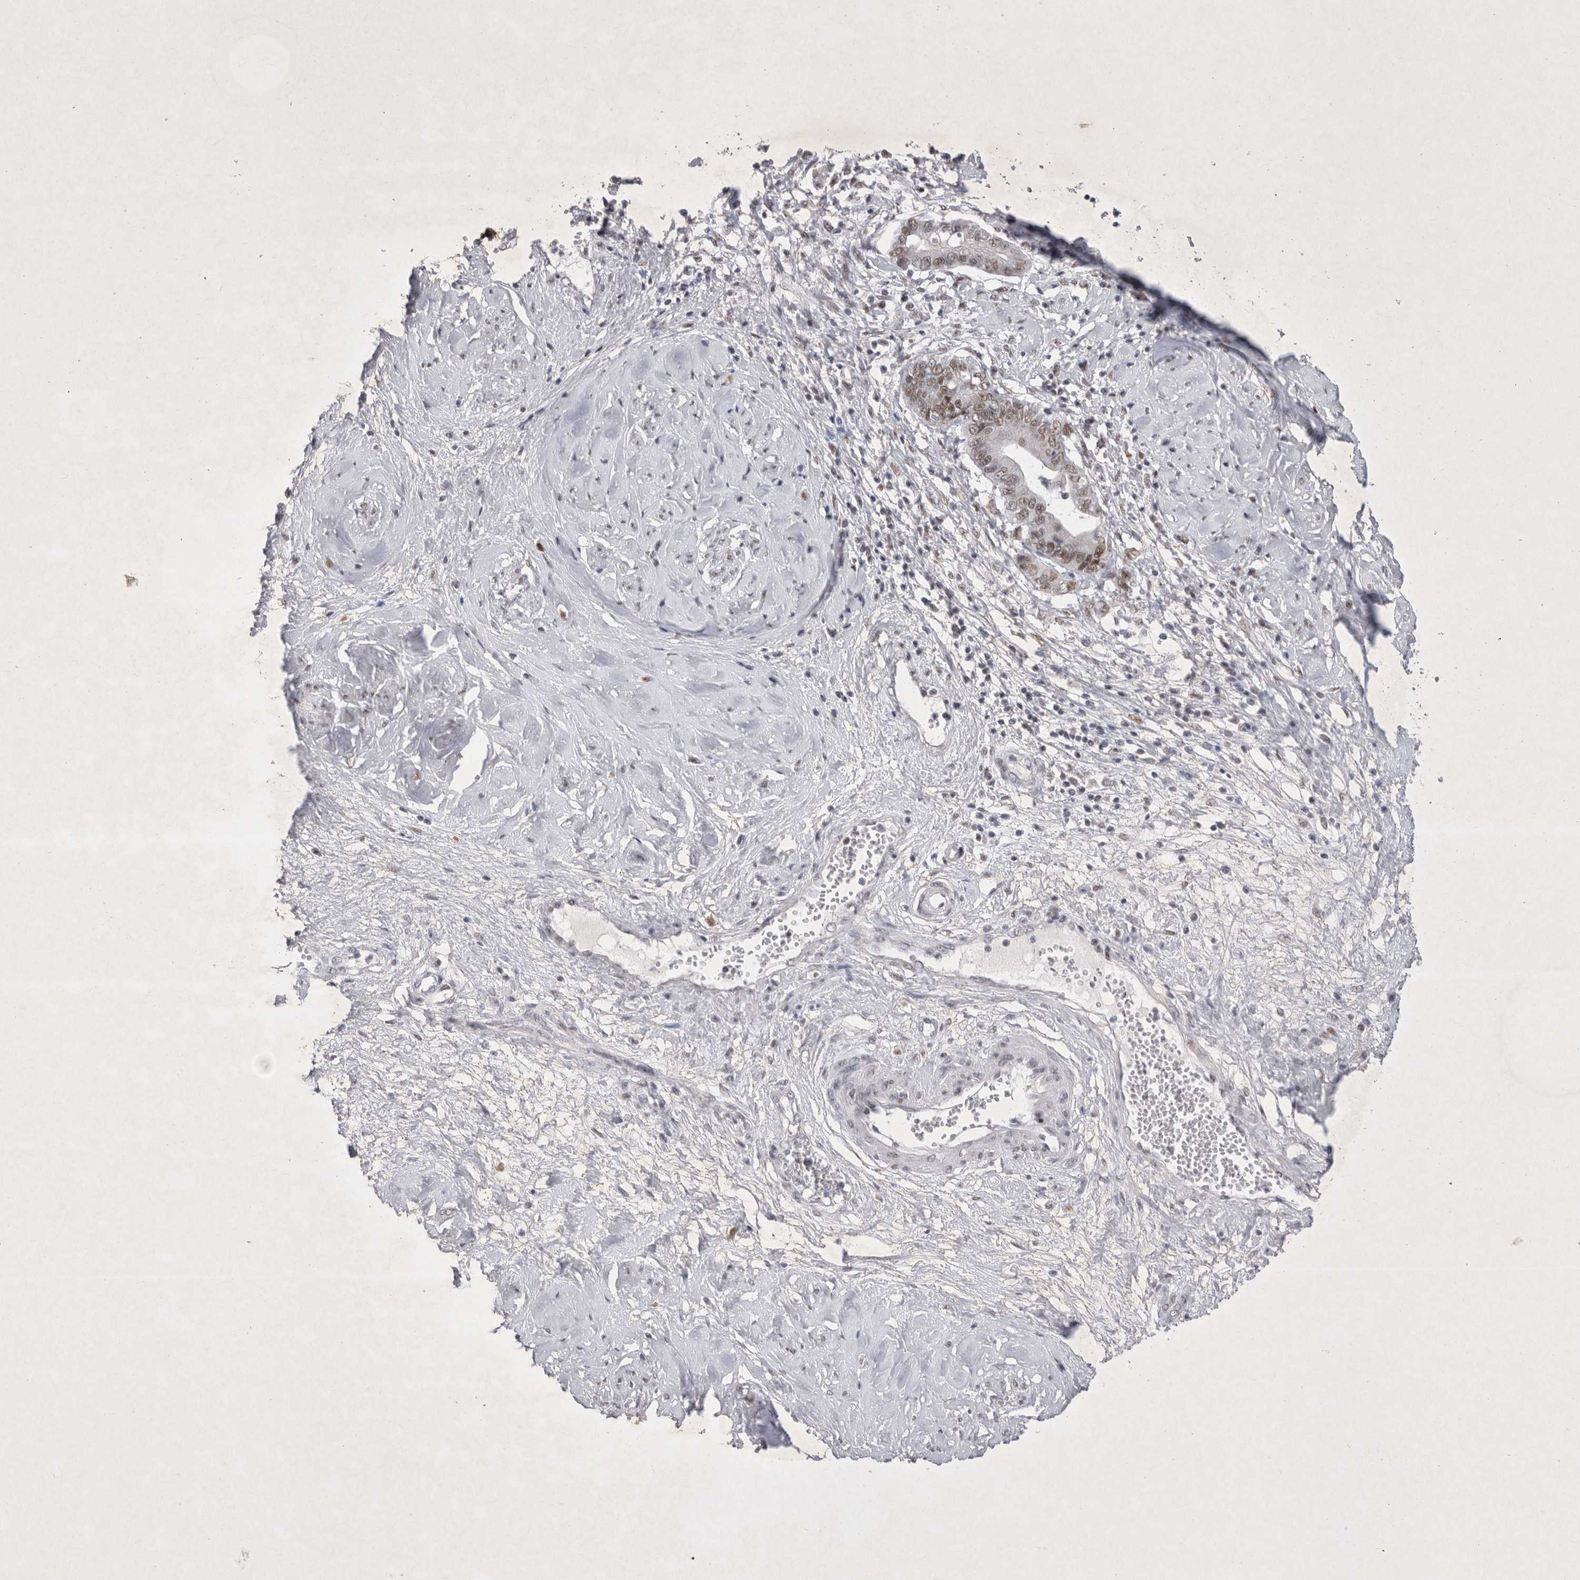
{"staining": {"intensity": "weak", "quantity": "25%-75%", "location": "nuclear"}, "tissue": "cervical cancer", "cell_type": "Tumor cells", "image_type": "cancer", "snomed": [{"axis": "morphology", "description": "Adenocarcinoma, NOS"}, {"axis": "topography", "description": "Cervix"}], "caption": "This is a micrograph of immunohistochemistry staining of cervical cancer (adenocarcinoma), which shows weak positivity in the nuclear of tumor cells.", "gene": "RBM6", "patient": {"sex": "female", "age": 44}}